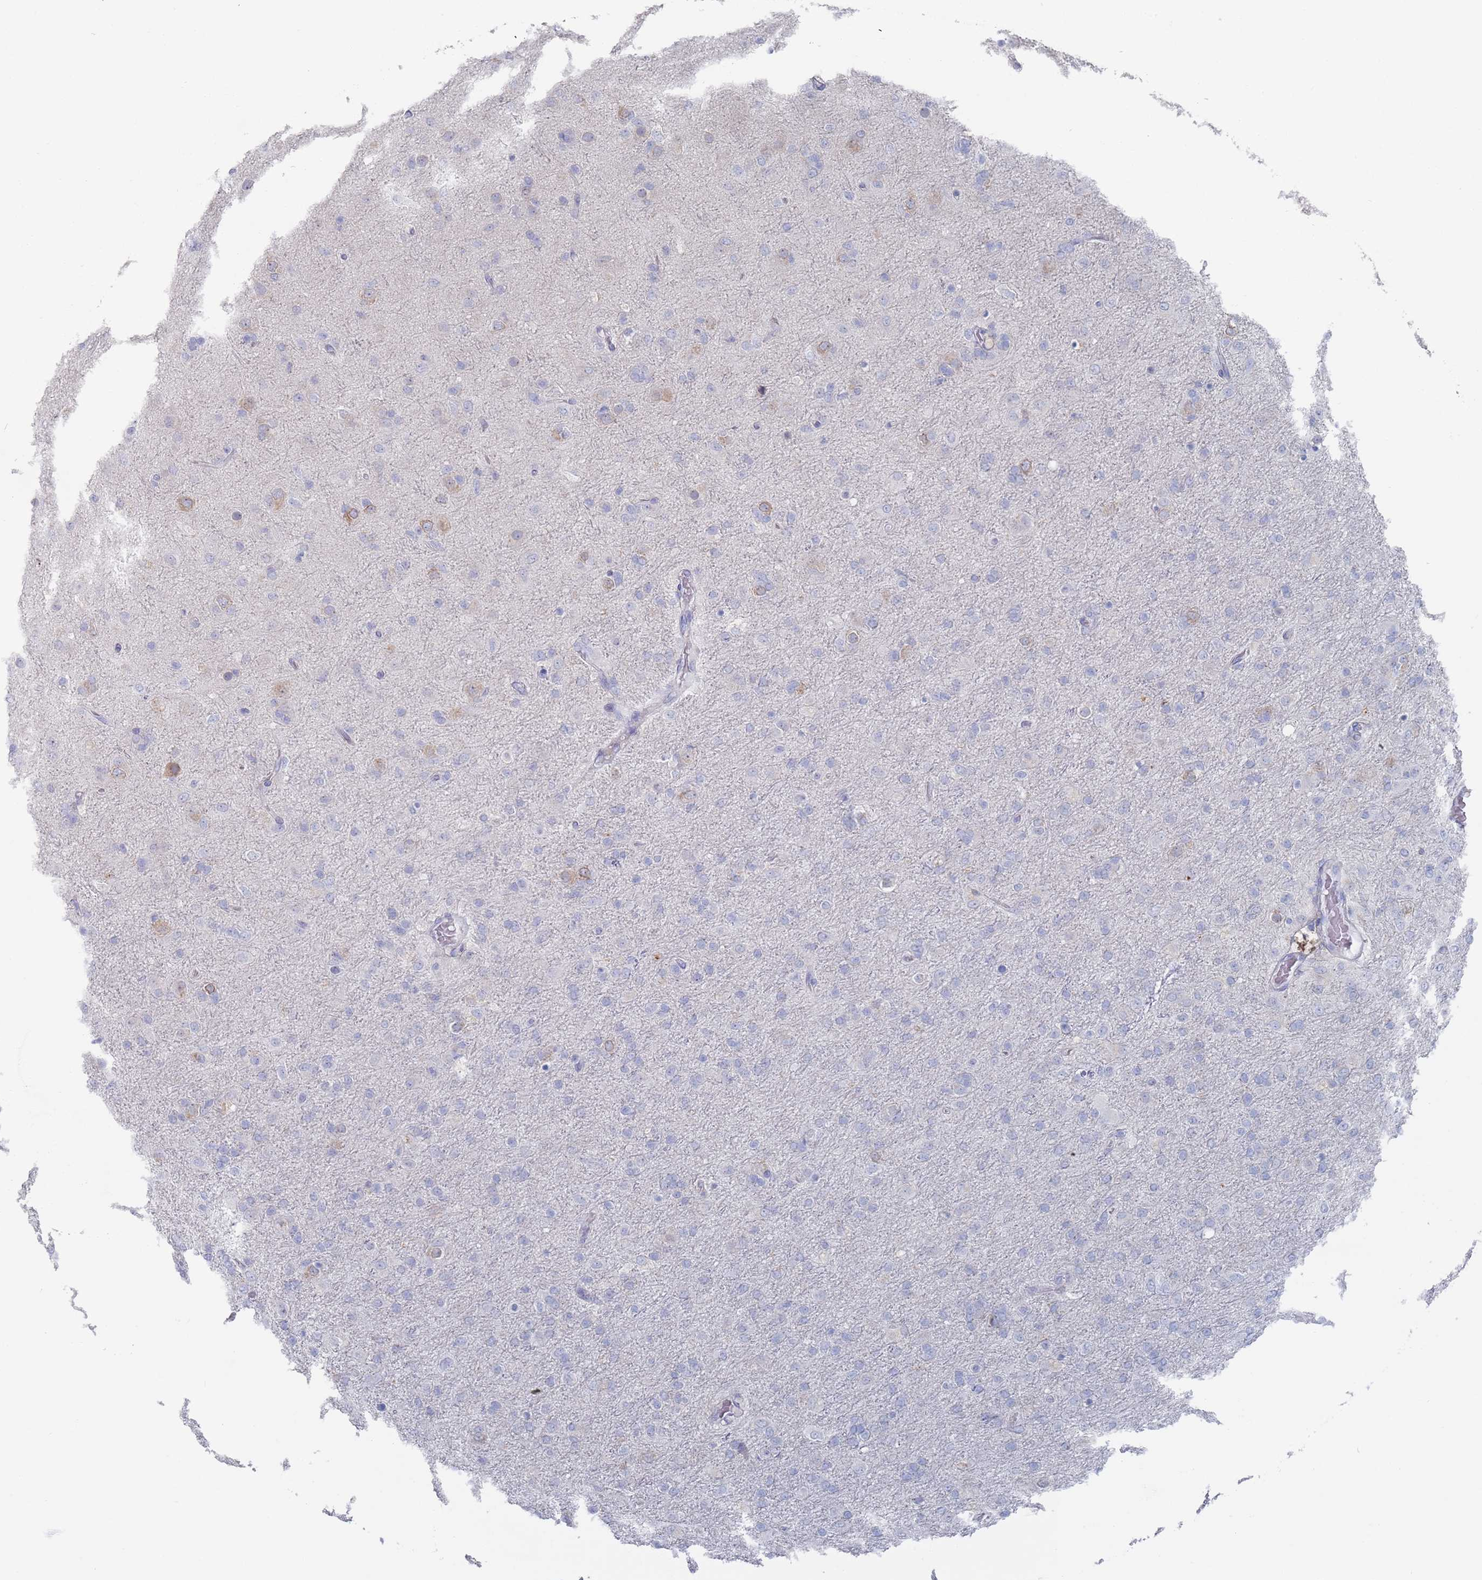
{"staining": {"intensity": "negative", "quantity": "none", "location": "none"}, "tissue": "glioma", "cell_type": "Tumor cells", "image_type": "cancer", "snomed": [{"axis": "morphology", "description": "Glioma, malignant, Low grade"}, {"axis": "topography", "description": "Brain"}], "caption": "Malignant low-grade glioma was stained to show a protein in brown. There is no significant positivity in tumor cells. (DAB immunohistochemistry (IHC) visualized using brightfield microscopy, high magnification).", "gene": "MAT1A", "patient": {"sex": "male", "age": 65}}